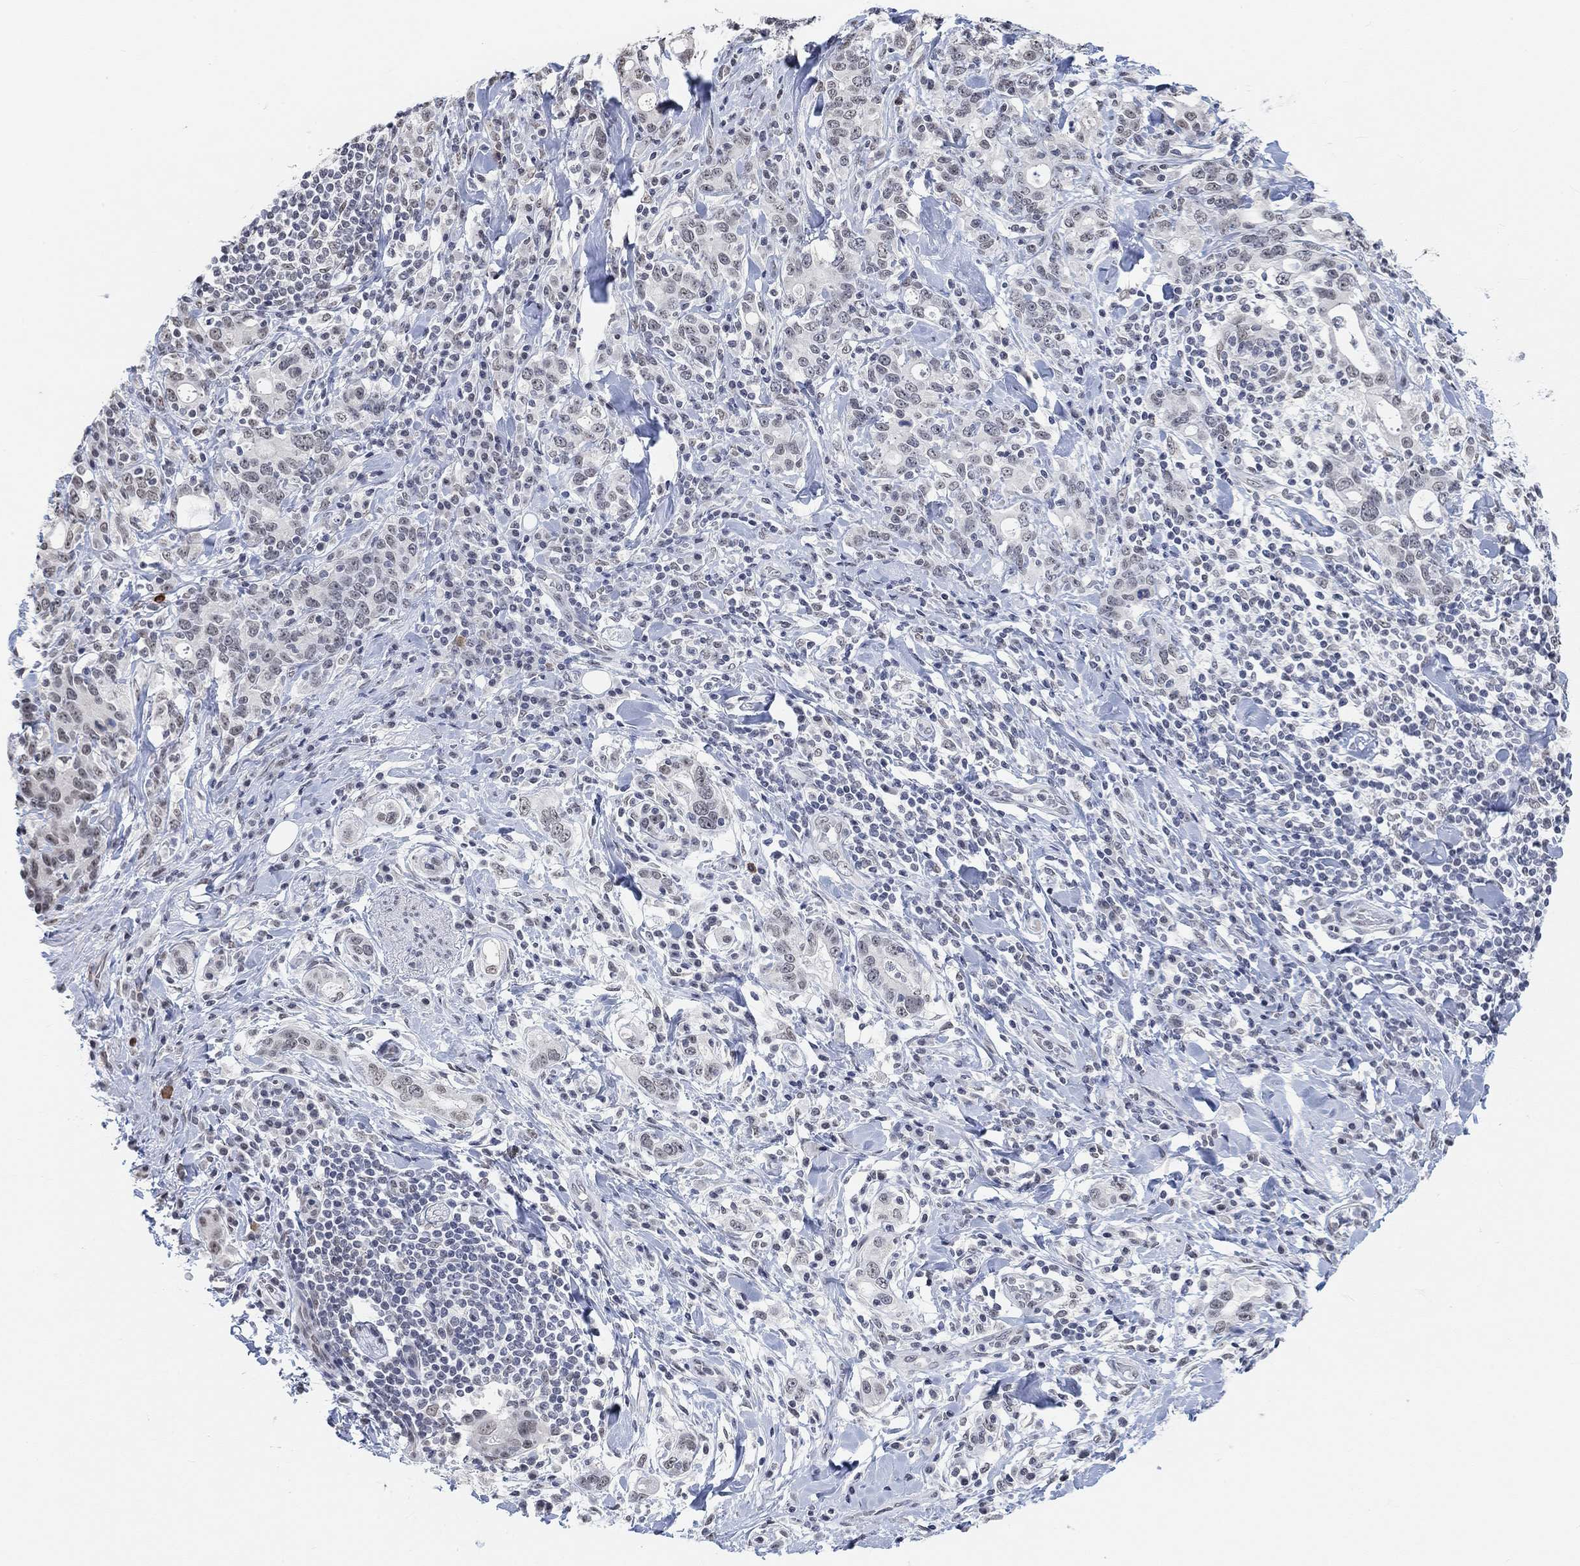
{"staining": {"intensity": "weak", "quantity": "<25%", "location": "nuclear"}, "tissue": "stomach cancer", "cell_type": "Tumor cells", "image_type": "cancer", "snomed": [{"axis": "morphology", "description": "Adenocarcinoma, NOS"}, {"axis": "topography", "description": "Stomach"}], "caption": "The IHC photomicrograph has no significant positivity in tumor cells of adenocarcinoma (stomach) tissue.", "gene": "PURG", "patient": {"sex": "male", "age": 79}}